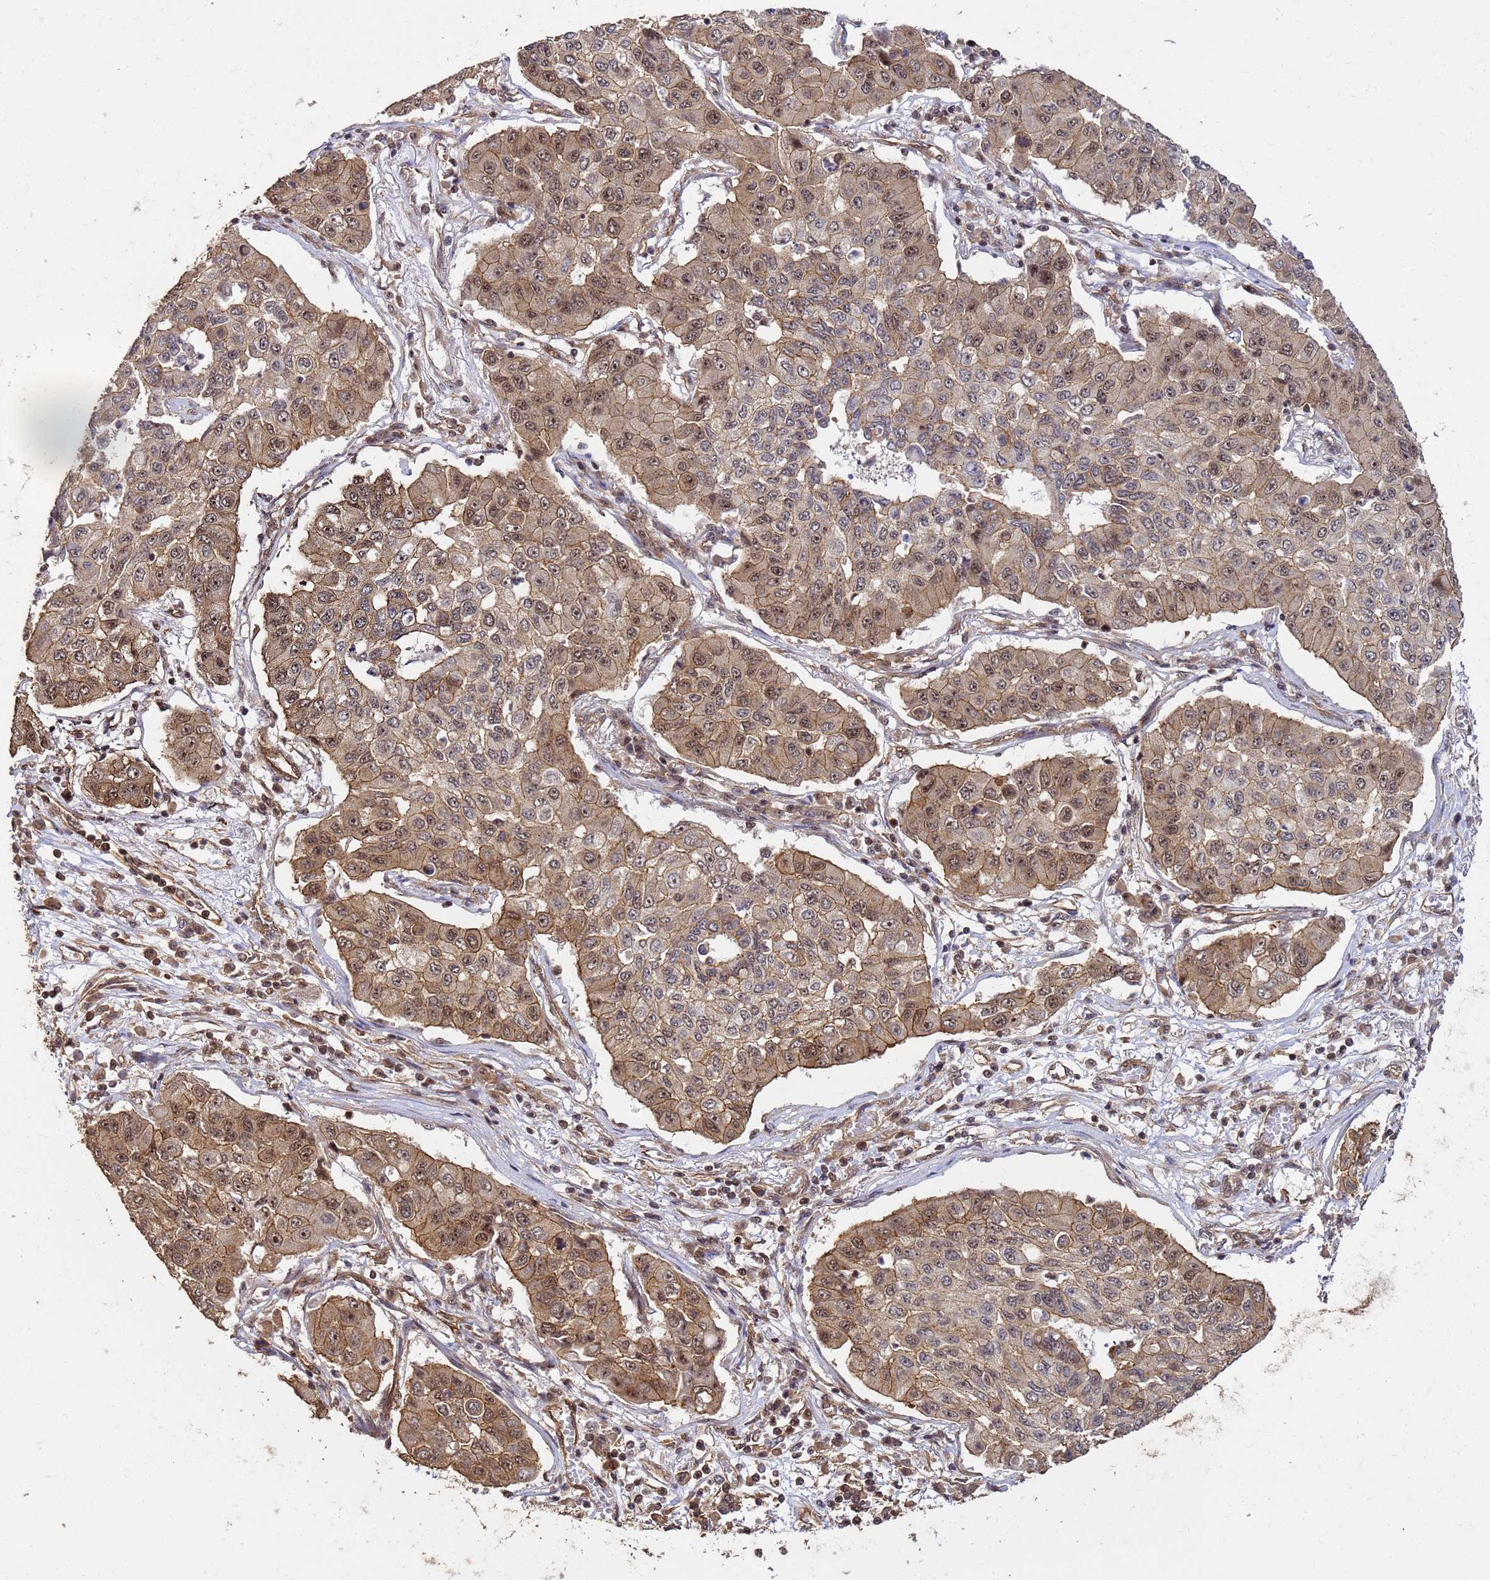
{"staining": {"intensity": "moderate", "quantity": ">75%", "location": "cytoplasmic/membranous,nuclear"}, "tissue": "lung cancer", "cell_type": "Tumor cells", "image_type": "cancer", "snomed": [{"axis": "morphology", "description": "Squamous cell carcinoma, NOS"}, {"axis": "topography", "description": "Lung"}], "caption": "IHC staining of lung cancer (squamous cell carcinoma), which shows medium levels of moderate cytoplasmic/membranous and nuclear expression in approximately >75% of tumor cells indicating moderate cytoplasmic/membranous and nuclear protein expression. The staining was performed using DAB (3,3'-diaminobenzidine) (brown) for protein detection and nuclei were counterstained in hematoxylin (blue).", "gene": "SYF2", "patient": {"sex": "male", "age": 74}}